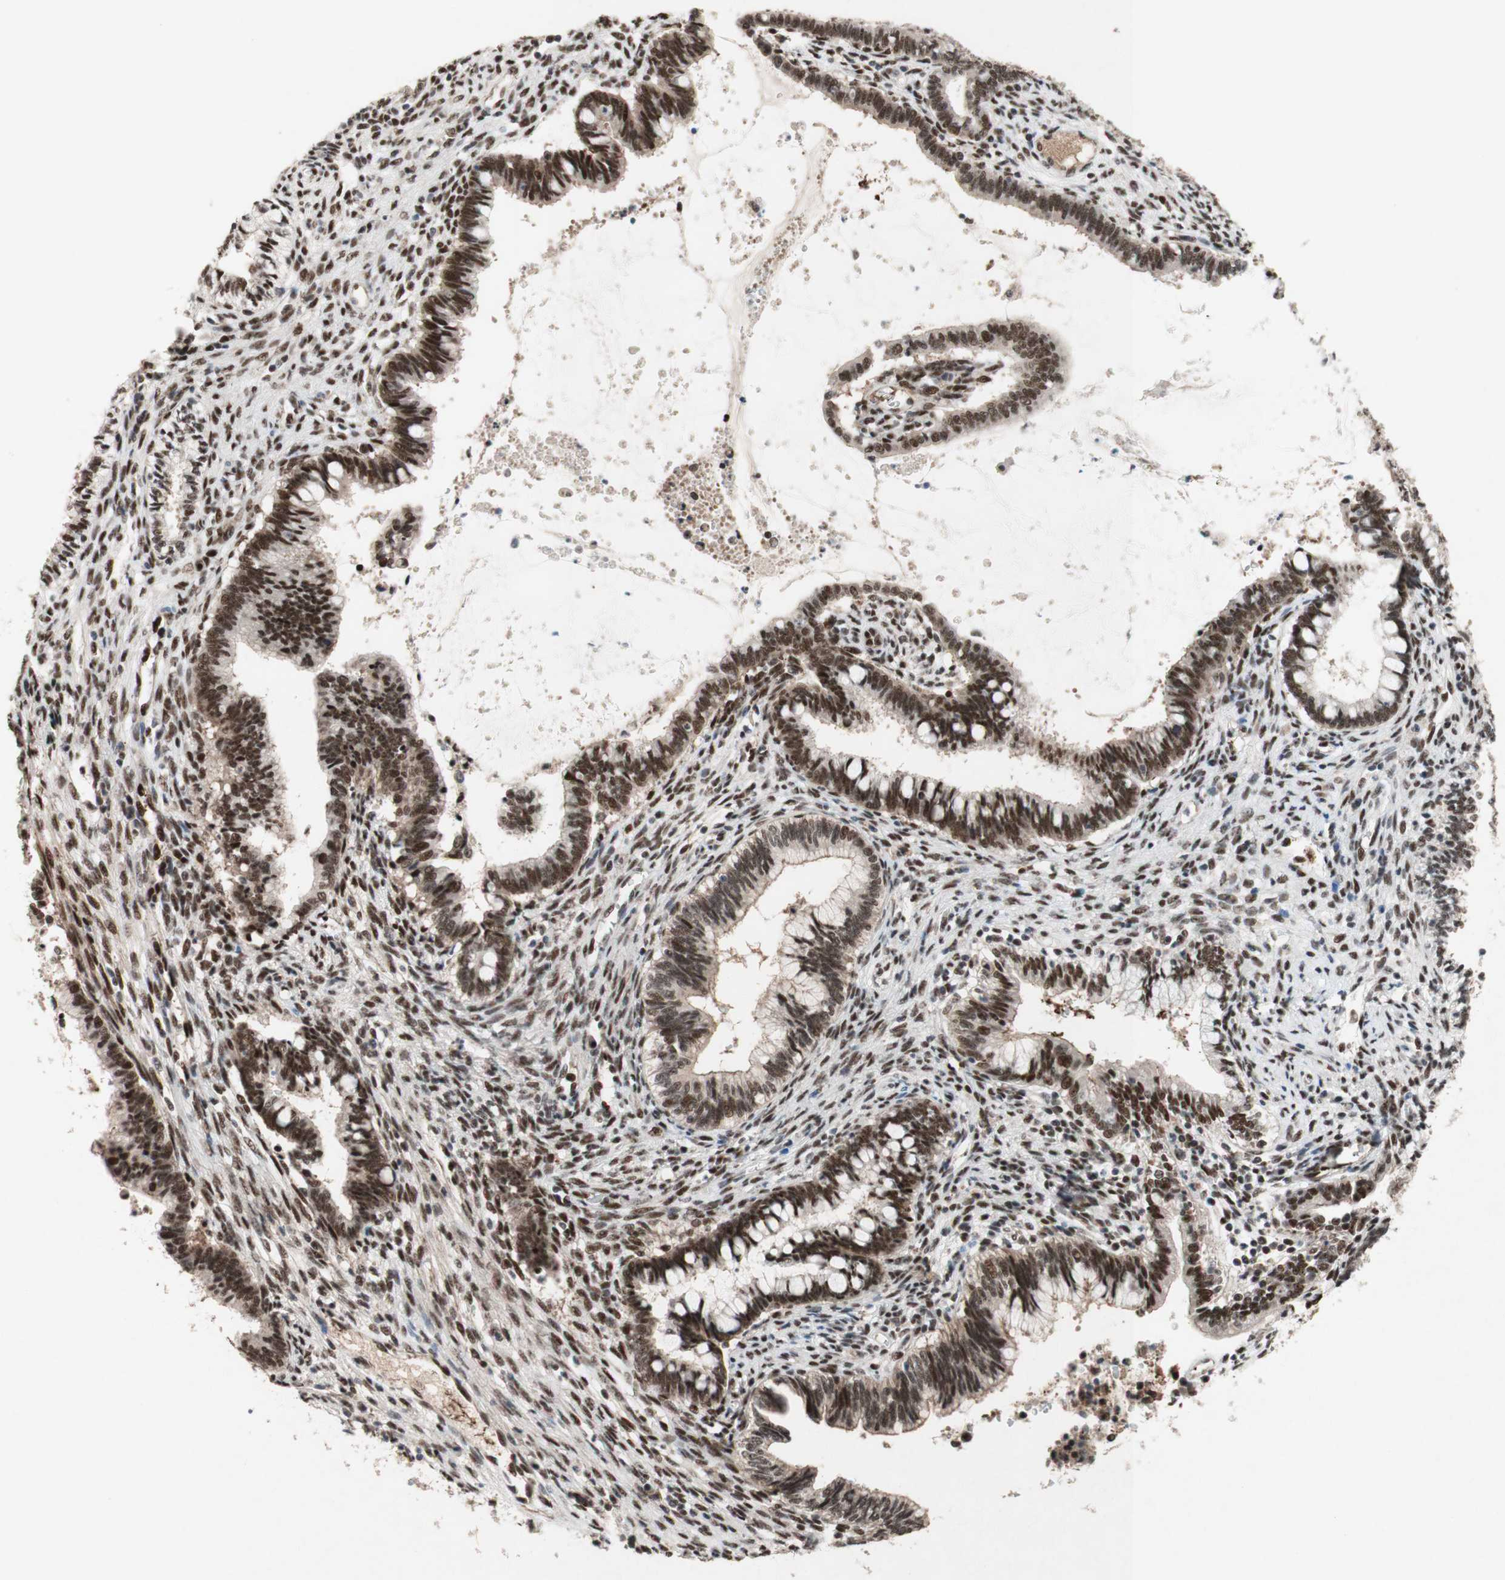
{"staining": {"intensity": "strong", "quantity": ">75%", "location": "nuclear"}, "tissue": "cervical cancer", "cell_type": "Tumor cells", "image_type": "cancer", "snomed": [{"axis": "morphology", "description": "Adenocarcinoma, NOS"}, {"axis": "topography", "description": "Cervix"}], "caption": "The histopathology image shows immunohistochemical staining of cervical cancer (adenocarcinoma). There is strong nuclear staining is seen in approximately >75% of tumor cells. Nuclei are stained in blue.", "gene": "TLE1", "patient": {"sex": "female", "age": 44}}